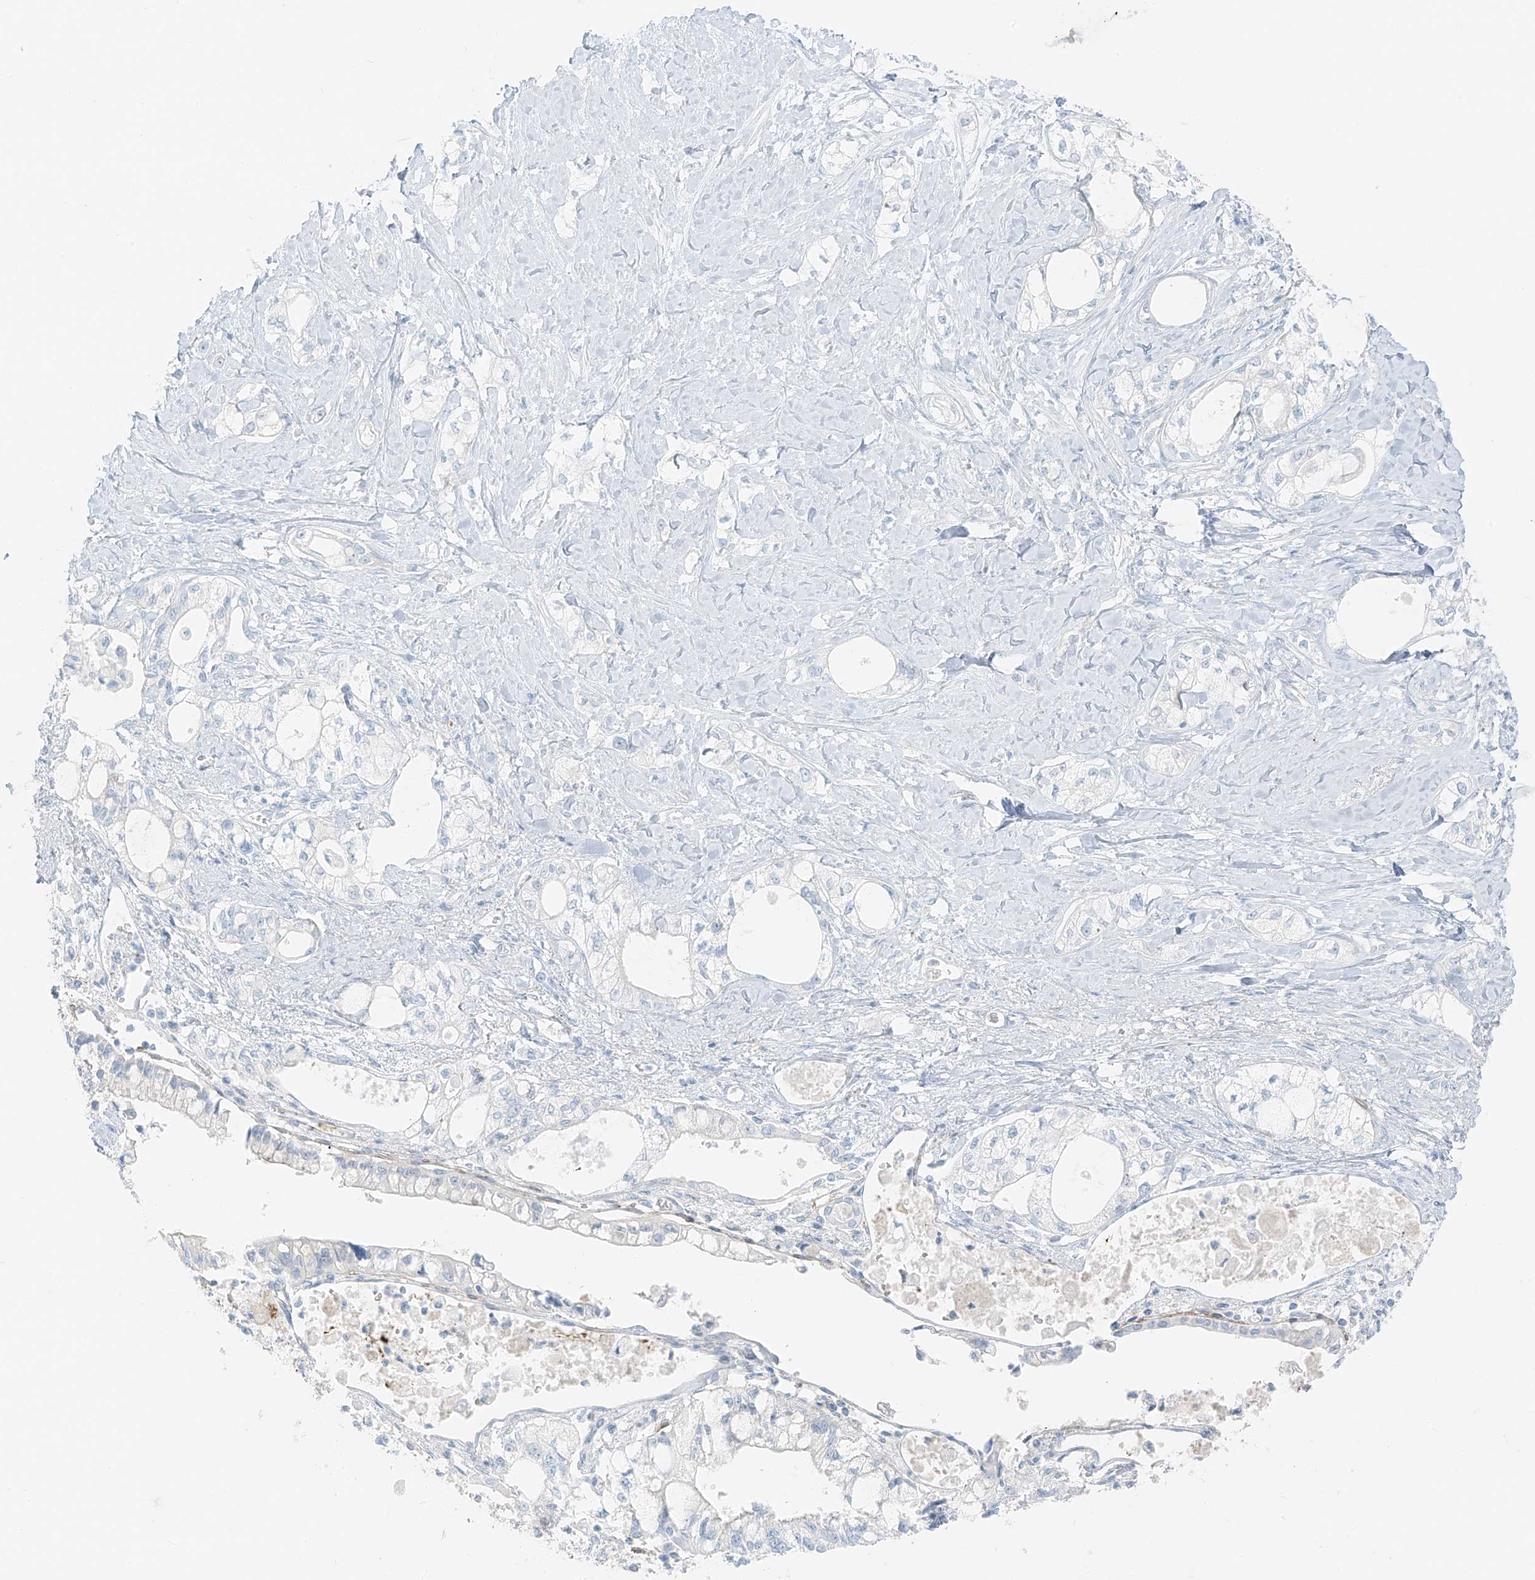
{"staining": {"intensity": "negative", "quantity": "none", "location": "none"}, "tissue": "pancreatic cancer", "cell_type": "Tumor cells", "image_type": "cancer", "snomed": [{"axis": "morphology", "description": "Adenocarcinoma, NOS"}, {"axis": "topography", "description": "Pancreas"}], "caption": "Micrograph shows no significant protein positivity in tumor cells of pancreatic cancer.", "gene": "SMCP", "patient": {"sex": "male", "age": 70}}